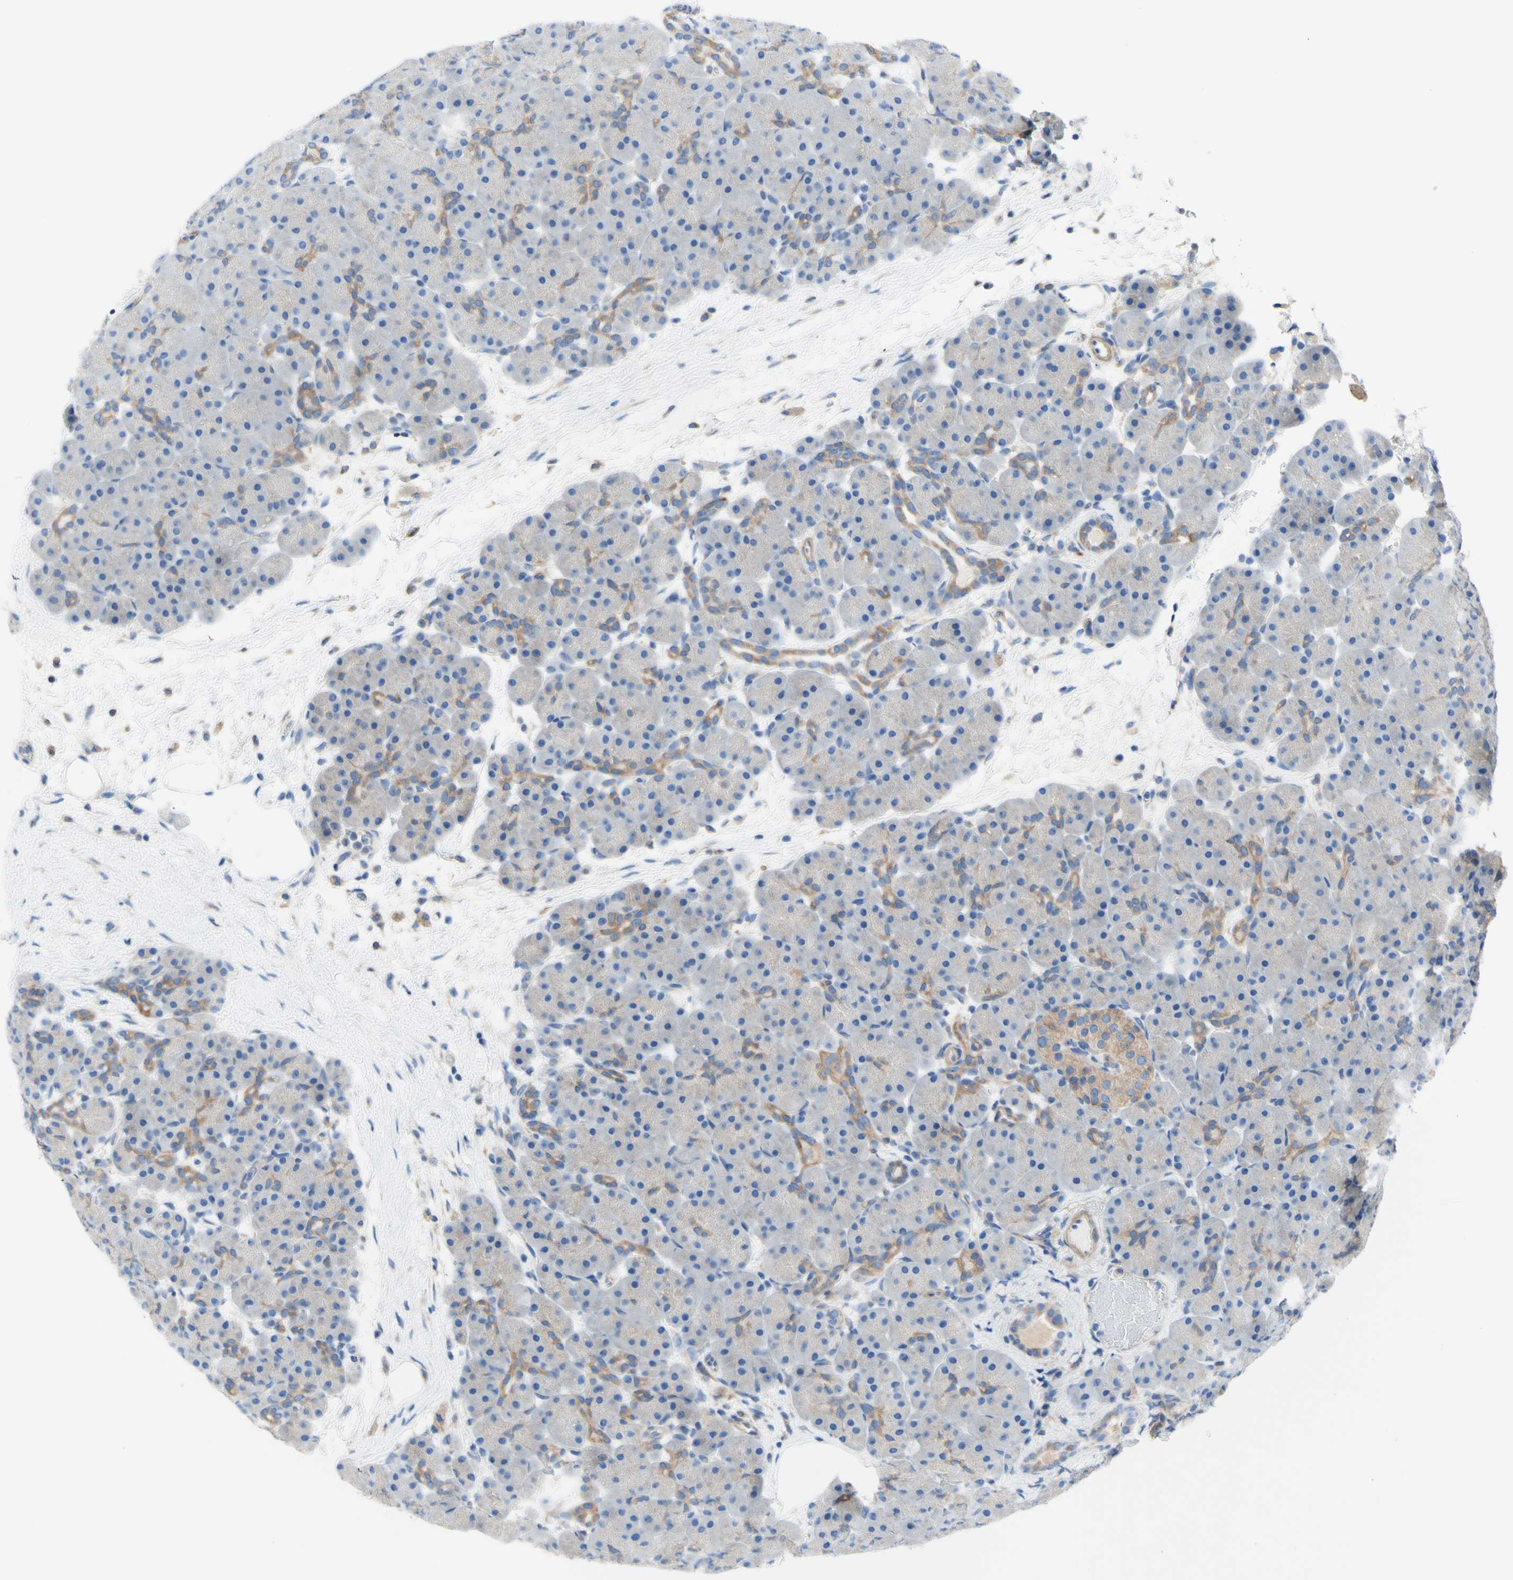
{"staining": {"intensity": "moderate", "quantity": "<25%", "location": "cytoplasmic/membranous"}, "tissue": "pancreas", "cell_type": "Exocrine glandular cells", "image_type": "normal", "snomed": [{"axis": "morphology", "description": "Normal tissue, NOS"}, {"axis": "topography", "description": "Pancreas"}], "caption": "A brown stain labels moderate cytoplasmic/membranous positivity of a protein in exocrine glandular cells of benign pancreas.", "gene": "RETREG2", "patient": {"sex": "male", "age": 66}}